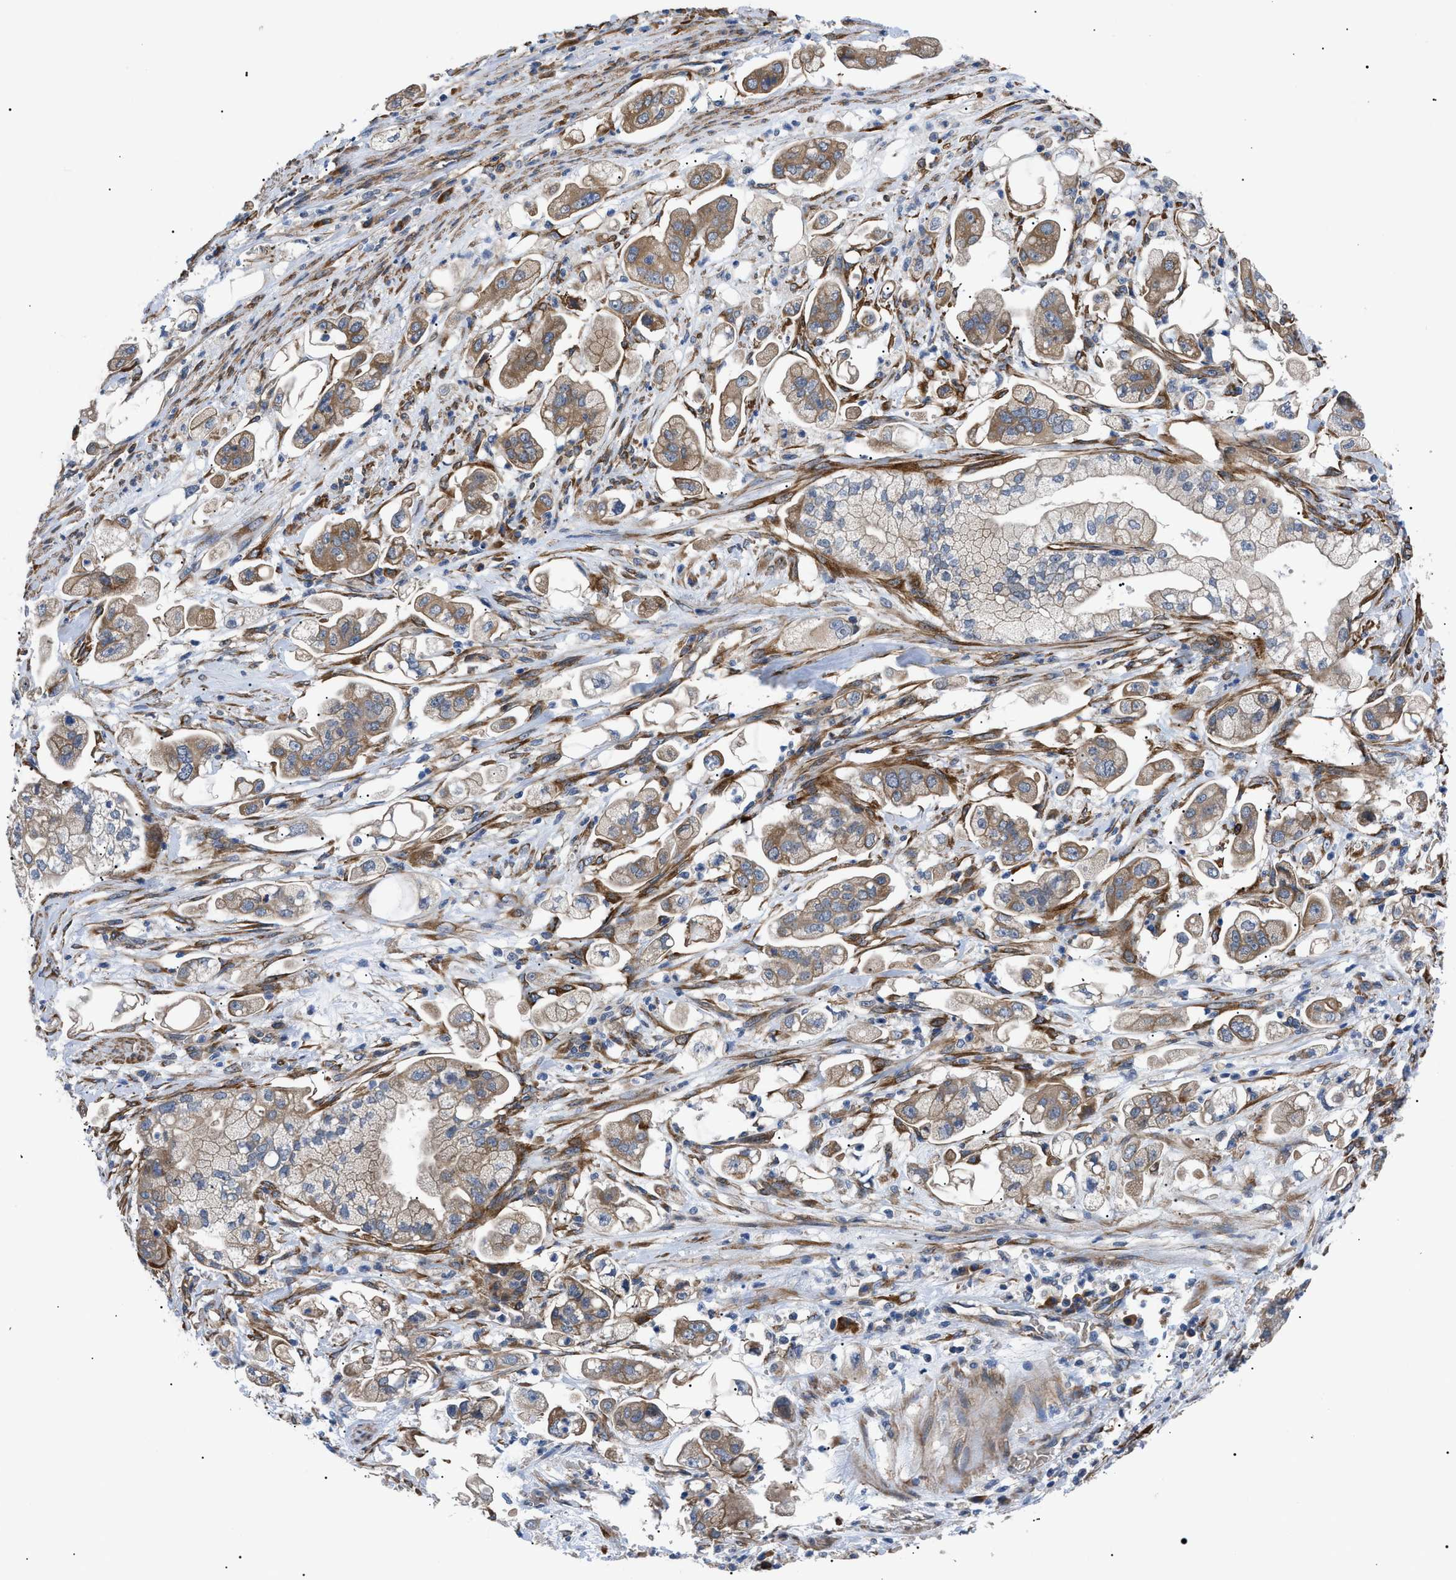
{"staining": {"intensity": "moderate", "quantity": ">75%", "location": "cytoplasmic/membranous"}, "tissue": "stomach cancer", "cell_type": "Tumor cells", "image_type": "cancer", "snomed": [{"axis": "morphology", "description": "Adenocarcinoma, NOS"}, {"axis": "topography", "description": "Stomach"}], "caption": "This micrograph reveals IHC staining of stomach adenocarcinoma, with medium moderate cytoplasmic/membranous positivity in about >75% of tumor cells.", "gene": "MYO10", "patient": {"sex": "male", "age": 62}}